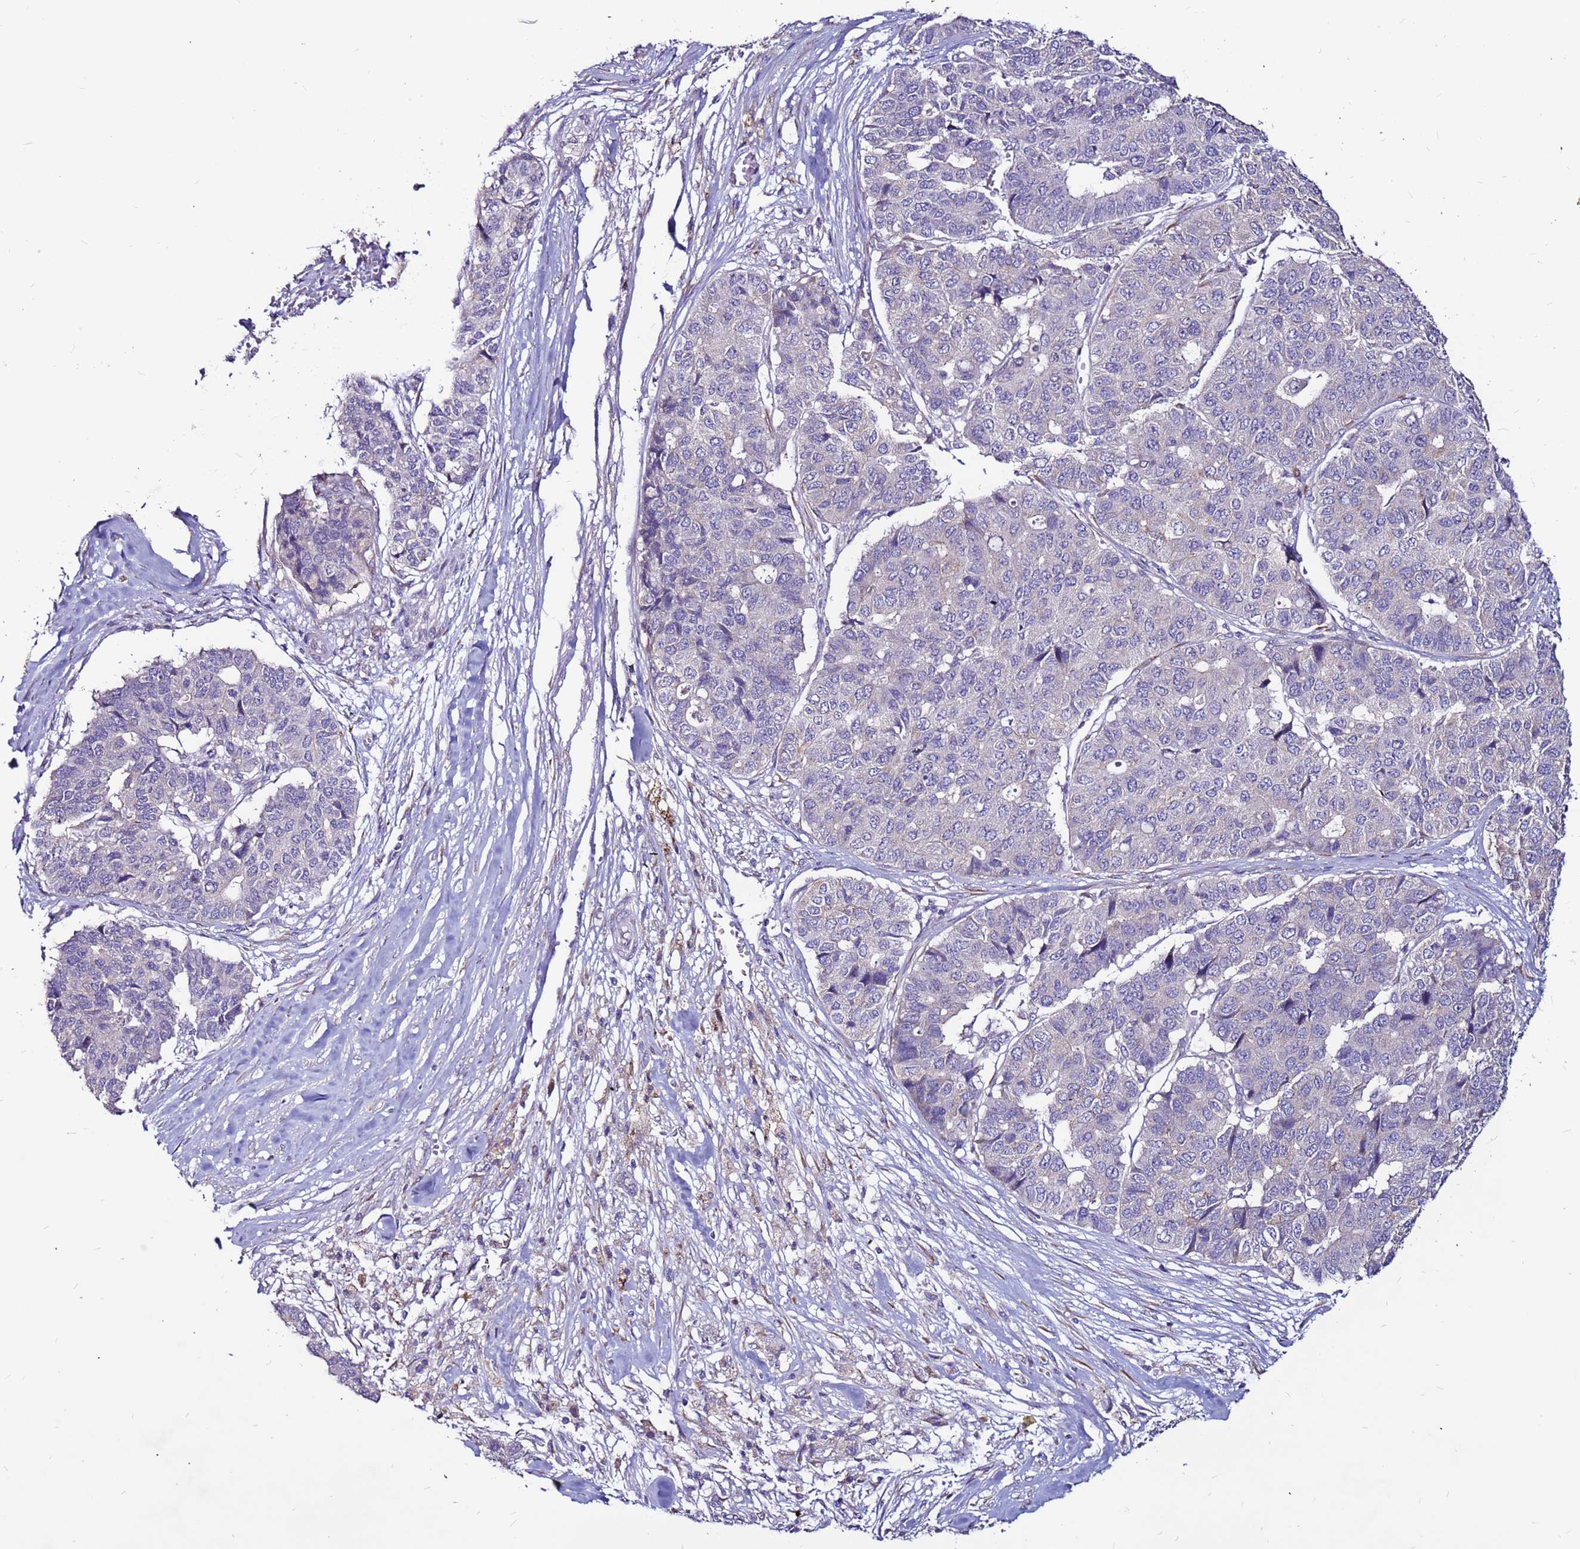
{"staining": {"intensity": "negative", "quantity": "none", "location": "none"}, "tissue": "pancreatic cancer", "cell_type": "Tumor cells", "image_type": "cancer", "snomed": [{"axis": "morphology", "description": "Adenocarcinoma, NOS"}, {"axis": "topography", "description": "Pancreas"}], "caption": "DAB (3,3'-diaminobenzidine) immunohistochemical staining of human pancreatic cancer displays no significant positivity in tumor cells.", "gene": "SLC44A3", "patient": {"sex": "male", "age": 50}}